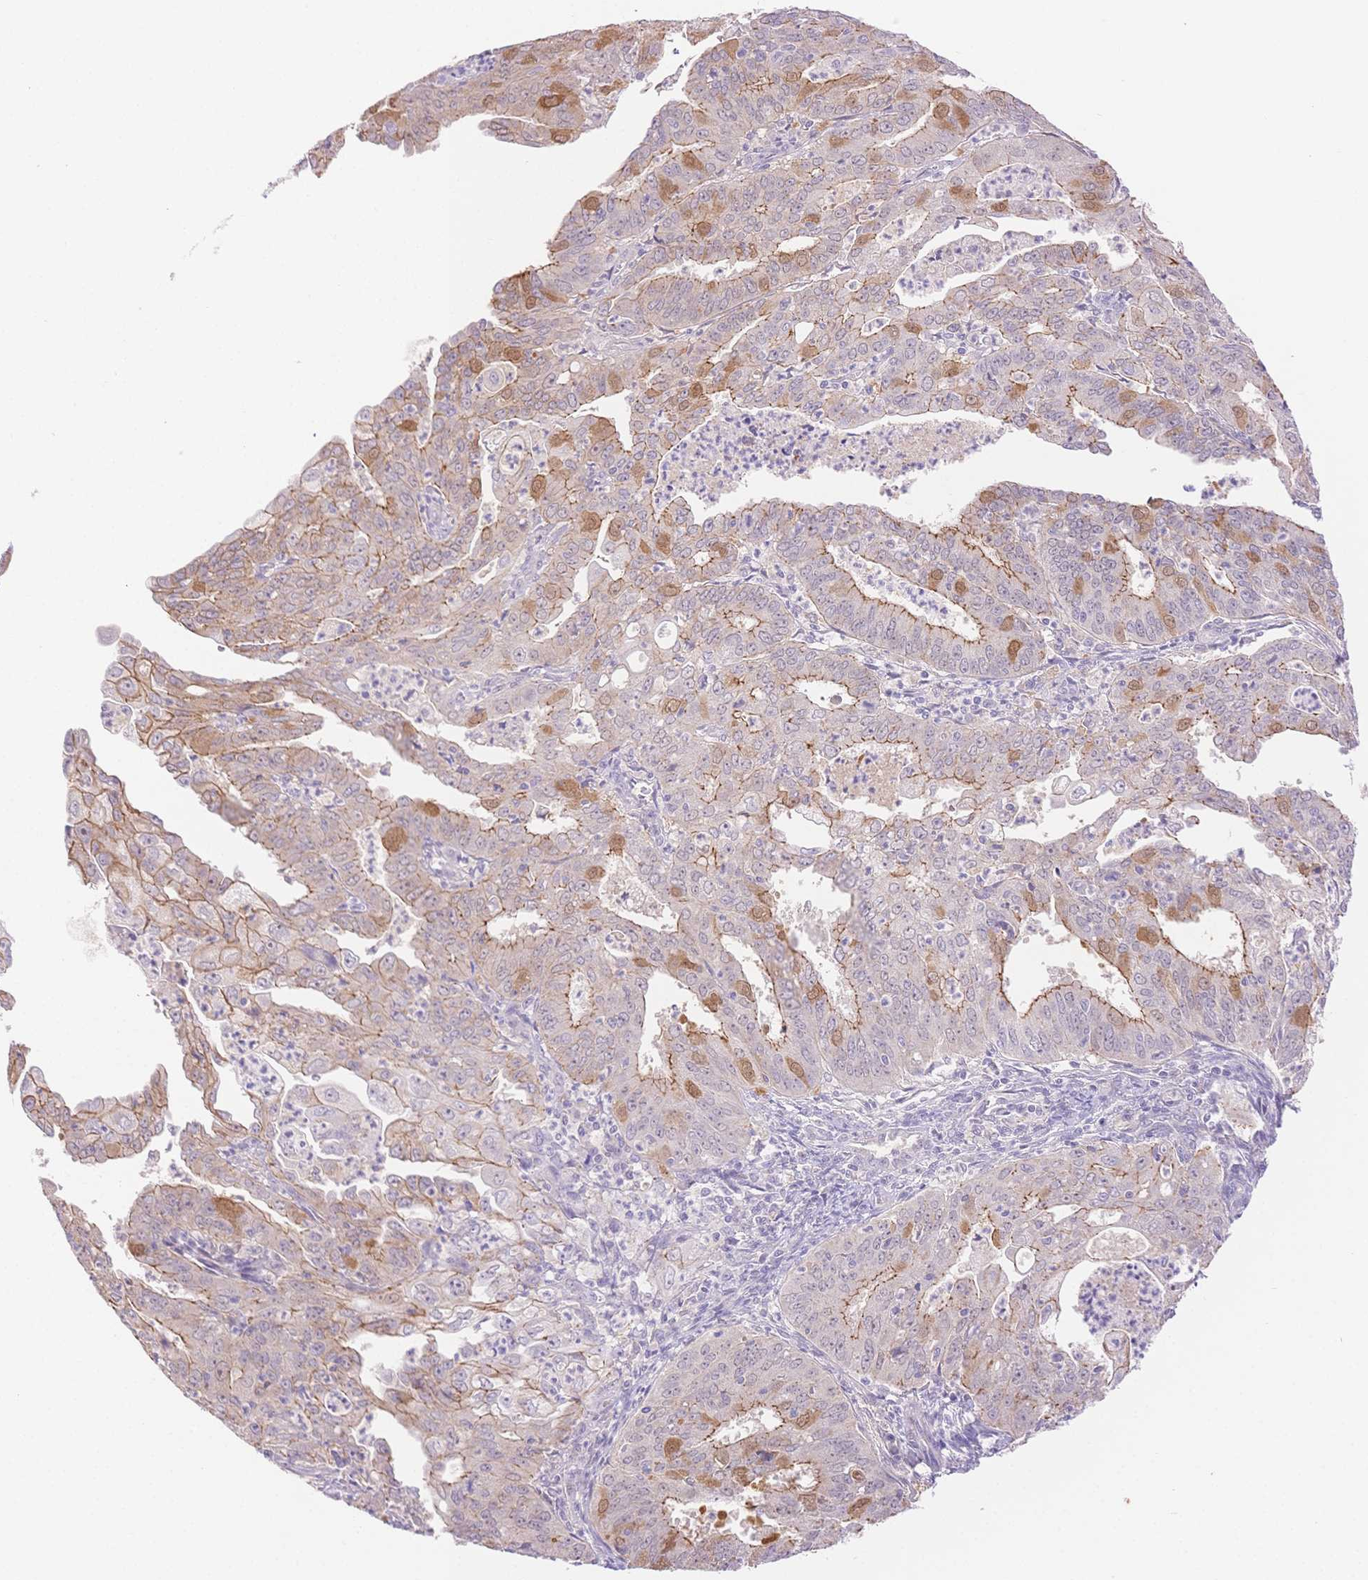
{"staining": {"intensity": "moderate", "quantity": "<25%", "location": "cytoplasmic/membranous"}, "tissue": "cervical cancer", "cell_type": "Tumor cells", "image_type": "cancer", "snomed": [{"axis": "morphology", "description": "Adenocarcinoma, NOS"}, {"axis": "topography", "description": "Cervix"}], "caption": "Human cervical cancer (adenocarcinoma) stained with a protein marker demonstrates moderate staining in tumor cells.", "gene": "WDR54", "patient": {"sex": "female", "age": 56}}